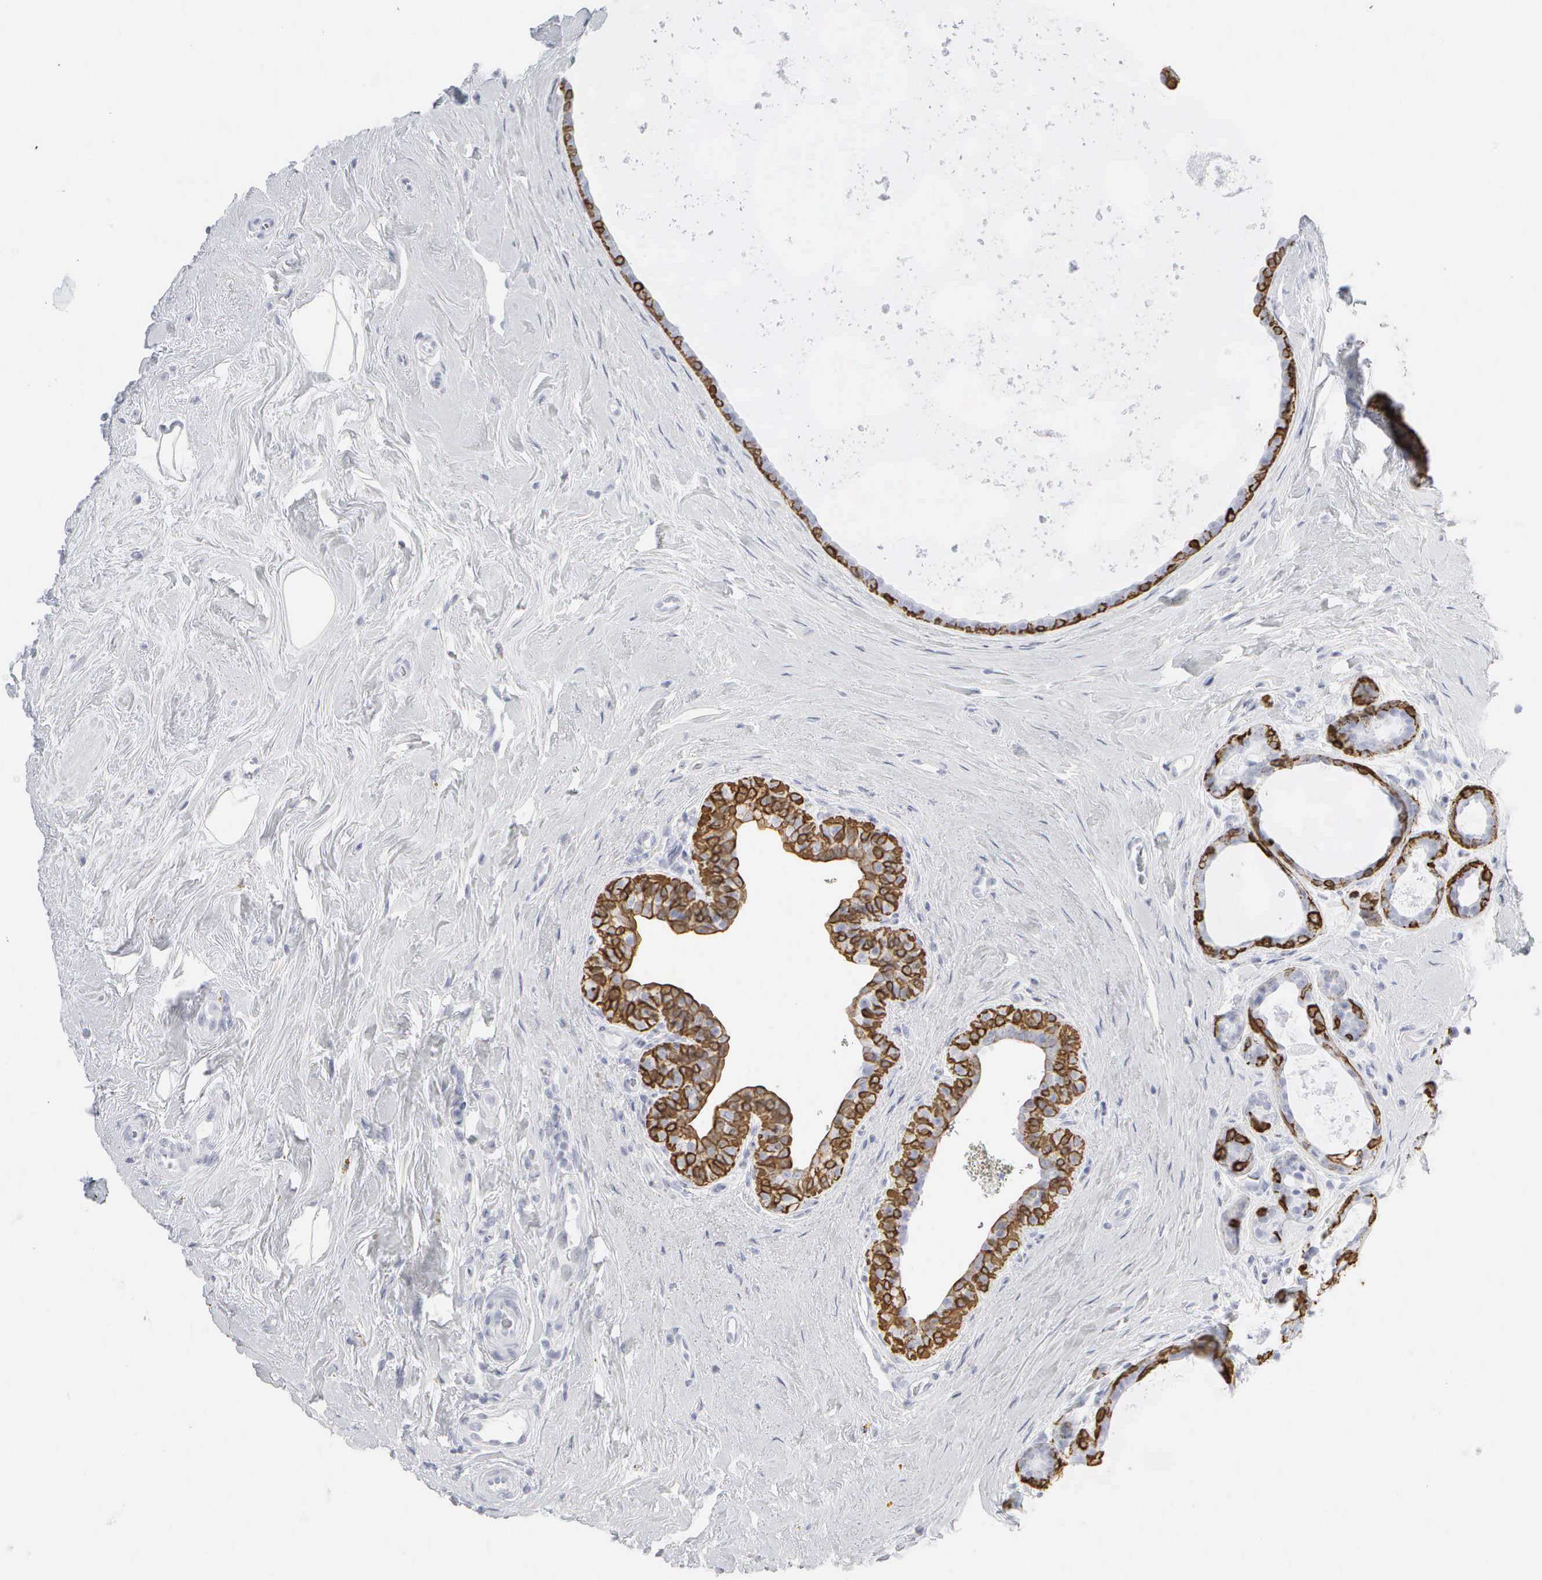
{"staining": {"intensity": "negative", "quantity": "none", "location": "none"}, "tissue": "breast cancer", "cell_type": "Tumor cells", "image_type": "cancer", "snomed": [{"axis": "morphology", "description": "Duct carcinoma"}, {"axis": "topography", "description": "Breast"}], "caption": "Intraductal carcinoma (breast) stained for a protein using immunohistochemistry (IHC) exhibits no positivity tumor cells.", "gene": "KRT14", "patient": {"sex": "female", "age": 72}}